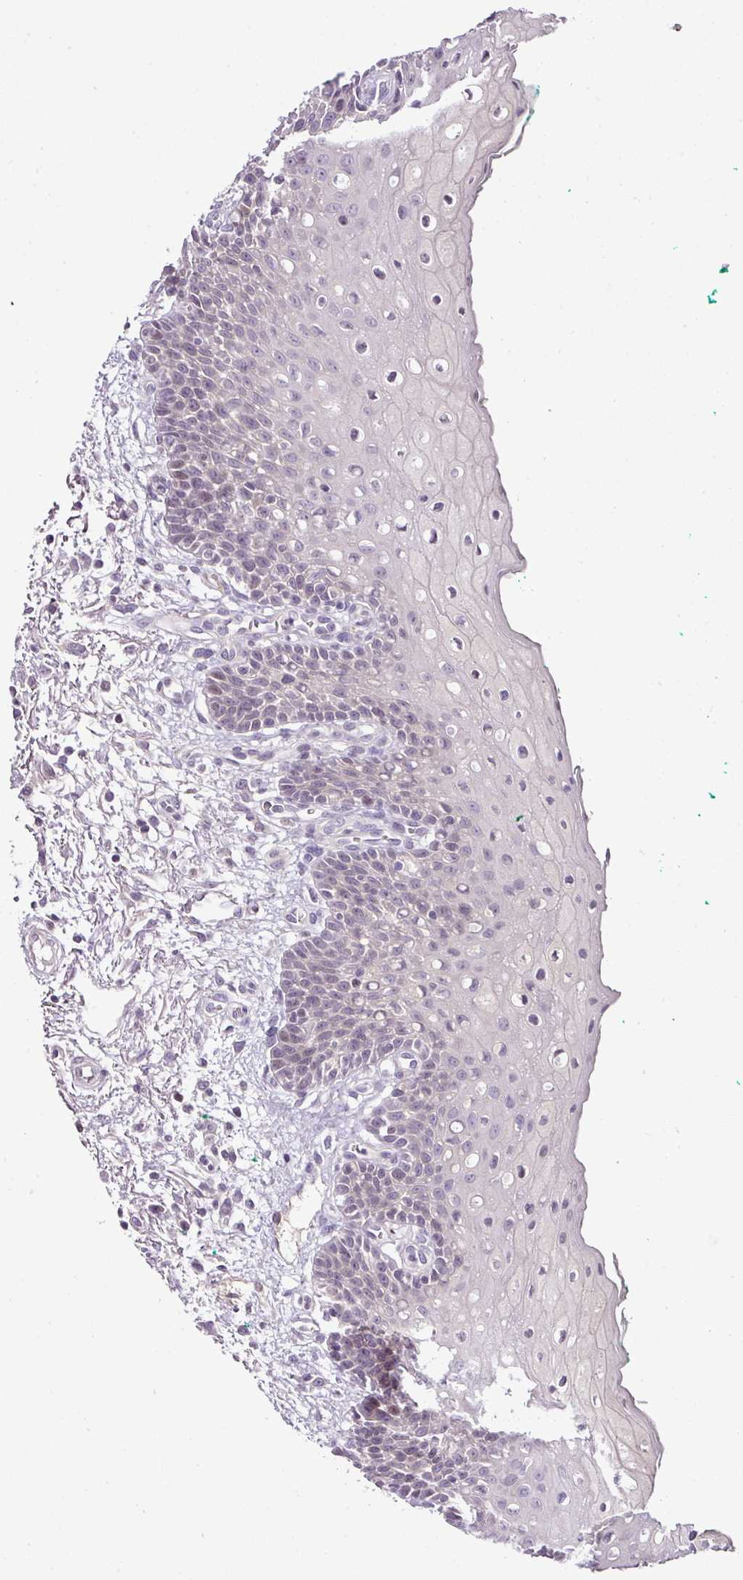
{"staining": {"intensity": "weak", "quantity": "<25%", "location": "nuclear"}, "tissue": "oral mucosa", "cell_type": "Squamous epithelial cells", "image_type": "normal", "snomed": [{"axis": "morphology", "description": "Normal tissue, NOS"}, {"axis": "morphology", "description": "Squamous cell carcinoma, NOS"}, {"axis": "topography", "description": "Oral tissue"}, {"axis": "topography", "description": "Tounge, NOS"}, {"axis": "topography", "description": "Head-Neck"}], "caption": "The photomicrograph shows no staining of squamous epithelial cells in benign oral mucosa. (Stains: DAB immunohistochemistry with hematoxylin counter stain, Microscopy: brightfield microscopy at high magnification).", "gene": "TEX30", "patient": {"sex": "male", "age": 79}}